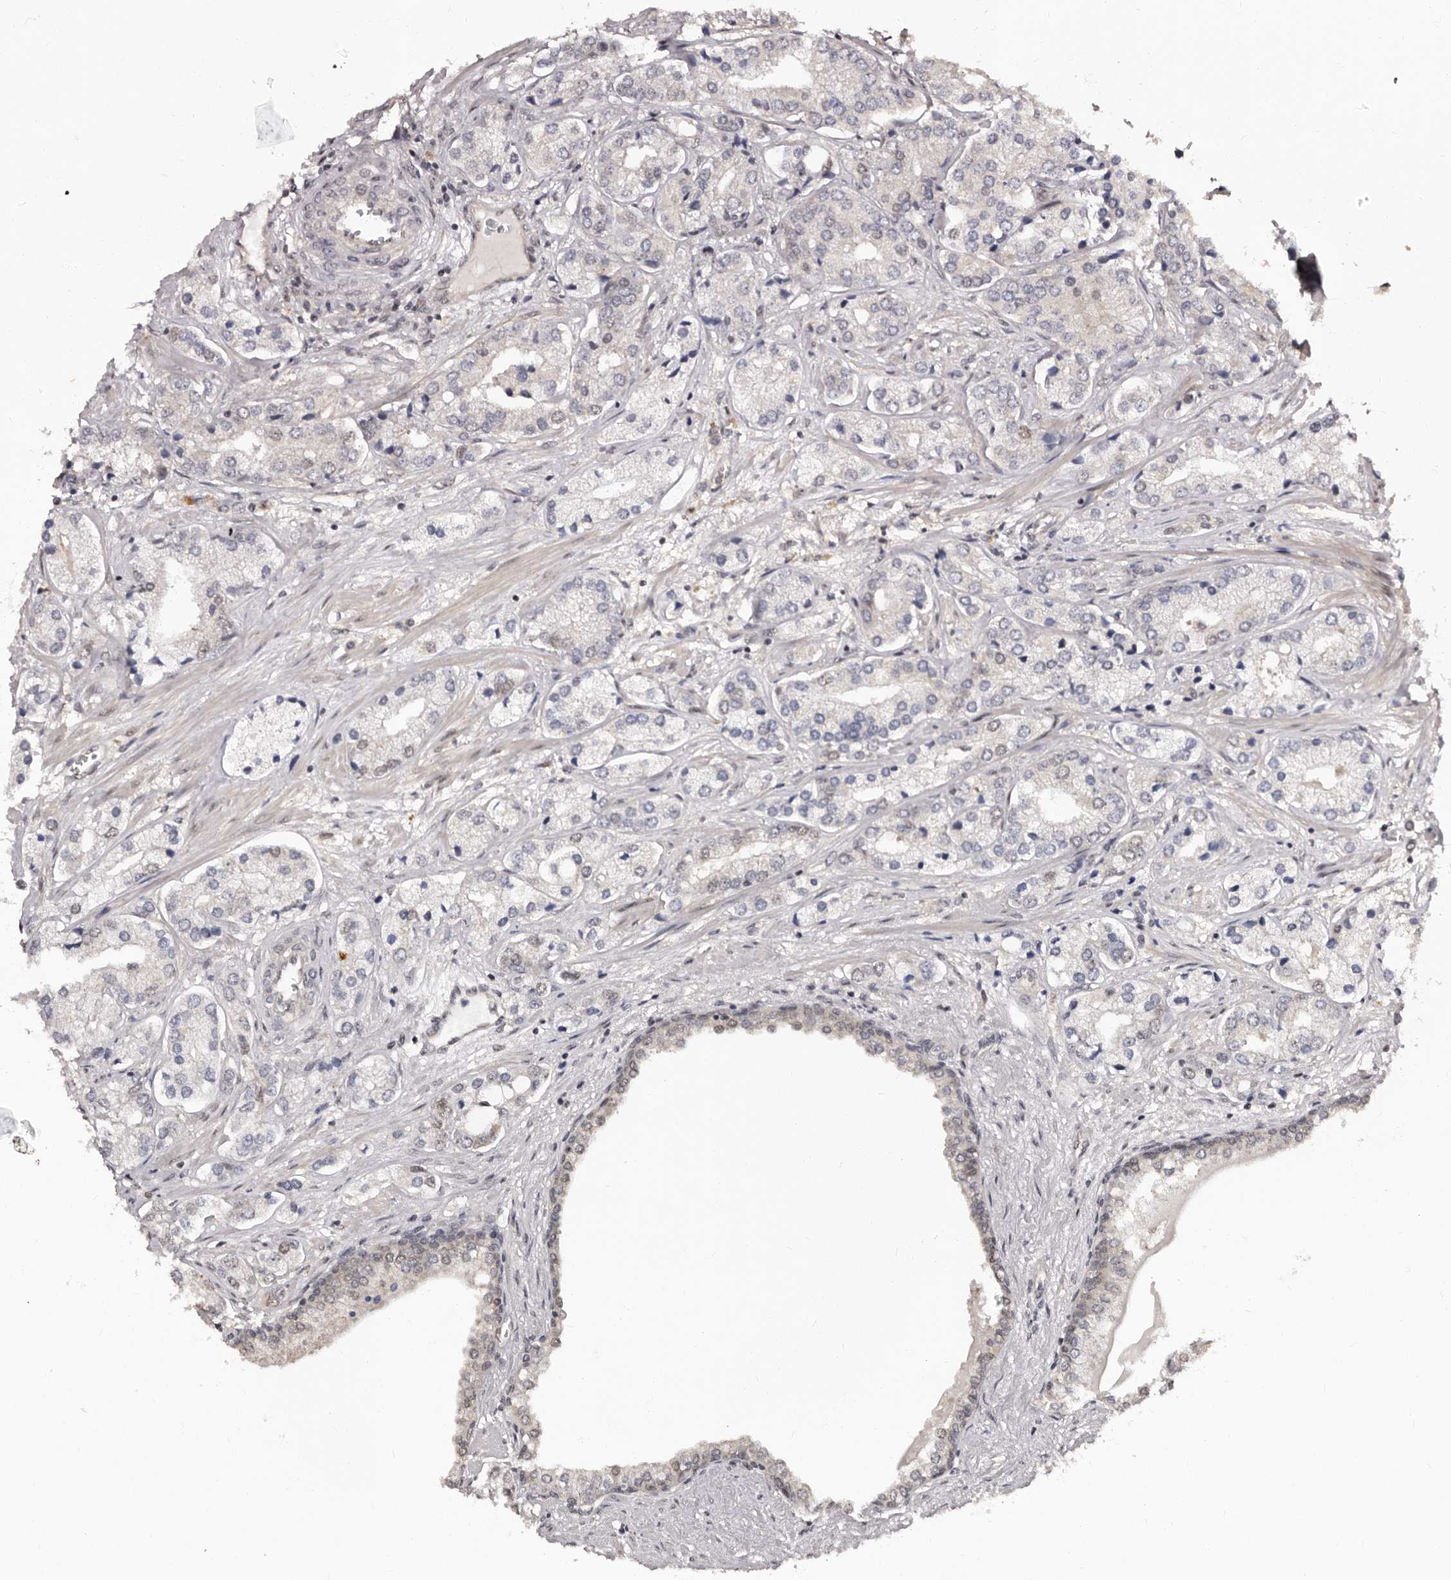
{"staining": {"intensity": "negative", "quantity": "none", "location": "none"}, "tissue": "prostate cancer", "cell_type": "Tumor cells", "image_type": "cancer", "snomed": [{"axis": "morphology", "description": "Adenocarcinoma, High grade"}, {"axis": "topography", "description": "Prostate"}], "caption": "The immunohistochemistry photomicrograph has no significant expression in tumor cells of prostate cancer (adenocarcinoma (high-grade)) tissue.", "gene": "TBC1D22B", "patient": {"sex": "male", "age": 66}}